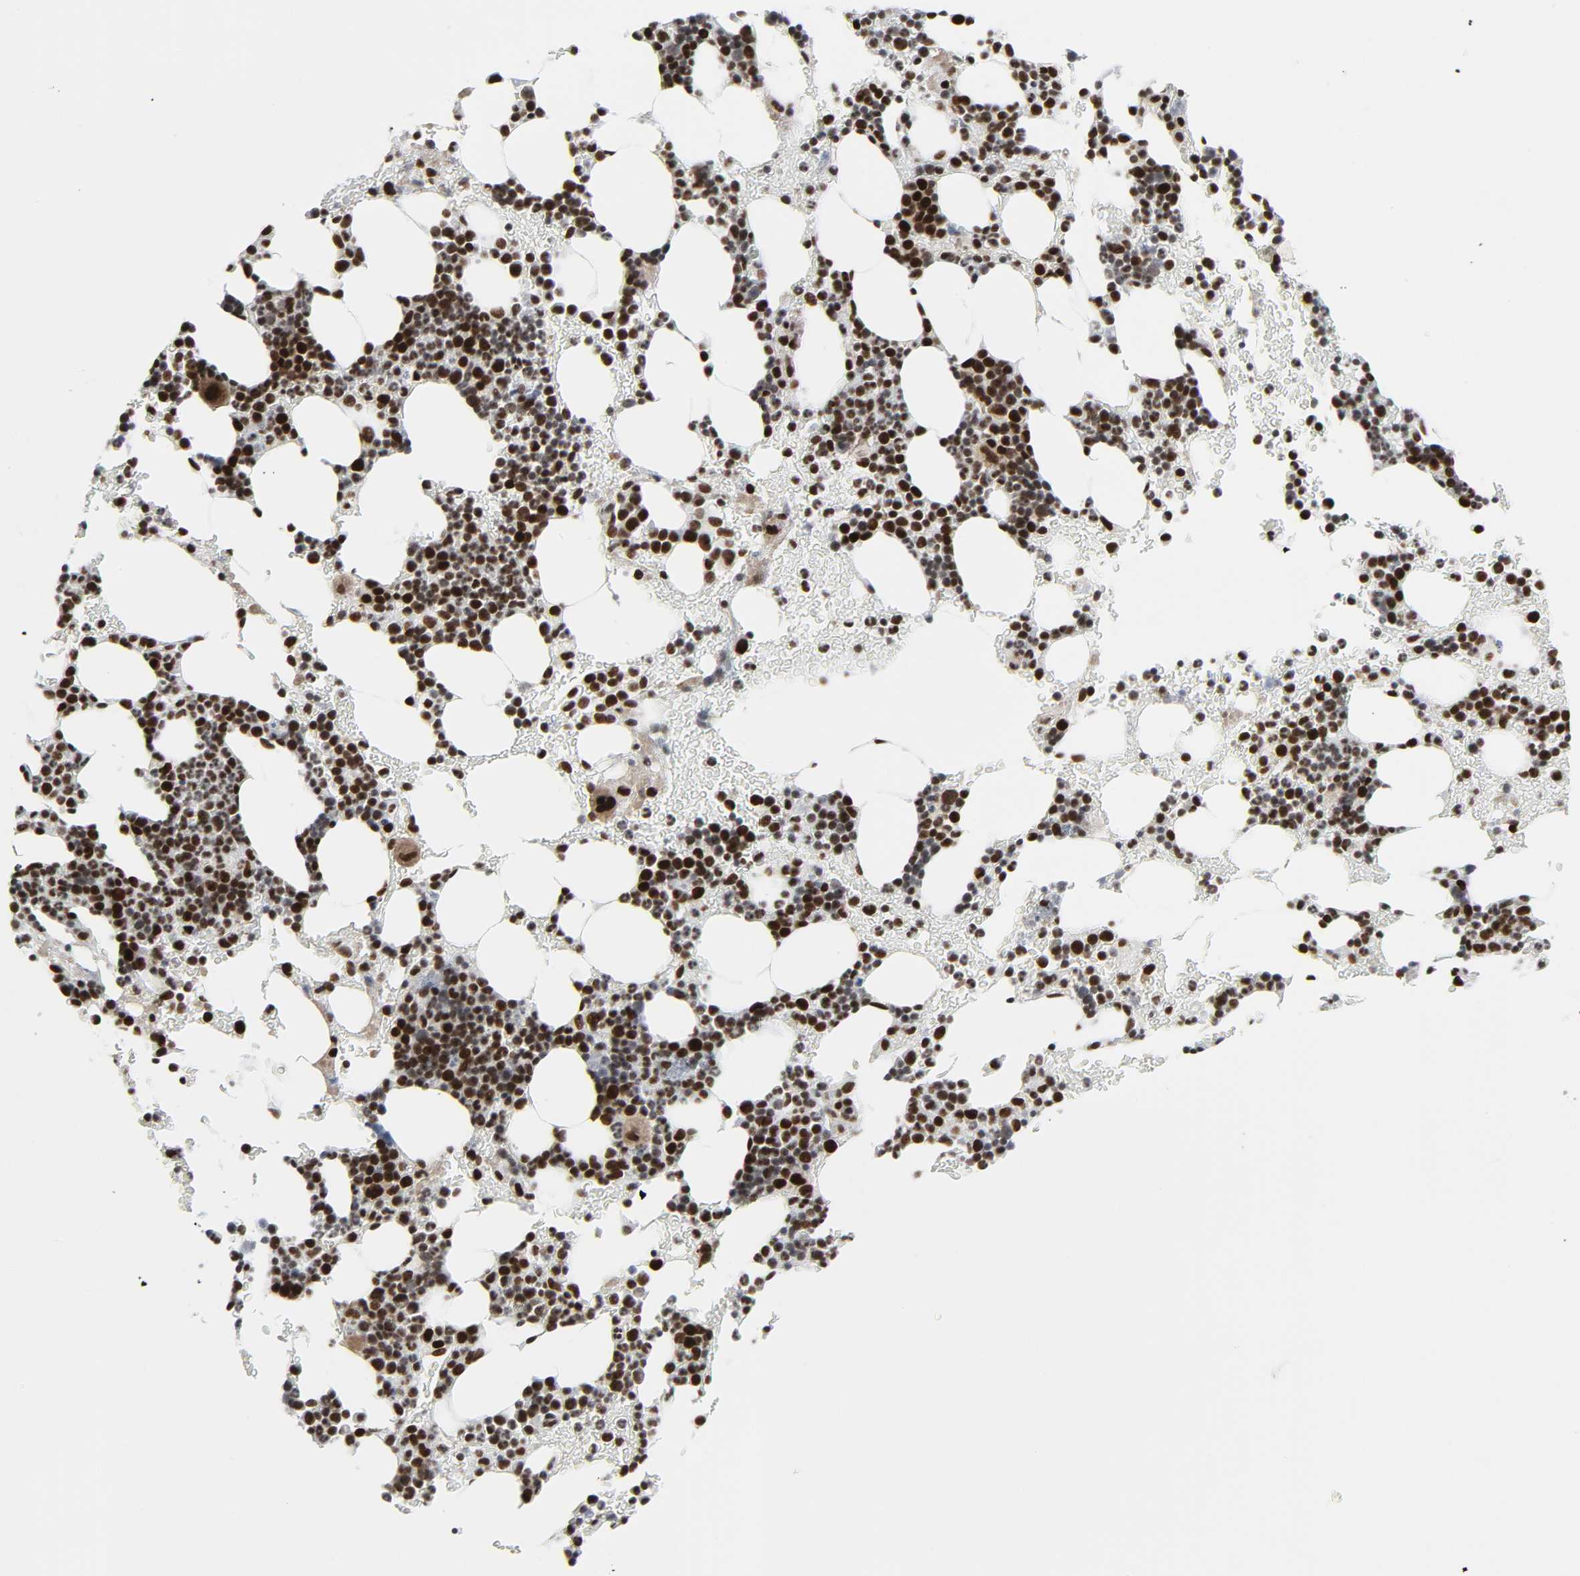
{"staining": {"intensity": "strong", "quantity": ">75%", "location": "nuclear"}, "tissue": "bone marrow", "cell_type": "Hematopoietic cells", "image_type": "normal", "snomed": [{"axis": "morphology", "description": "Normal tissue, NOS"}, {"axis": "topography", "description": "Bone marrow"}], "caption": "IHC image of normal bone marrow: human bone marrow stained using immunohistochemistry (IHC) shows high levels of strong protein expression localized specifically in the nuclear of hematopoietic cells, appearing as a nuclear brown color.", "gene": "CDK7", "patient": {"sex": "male", "age": 17}}